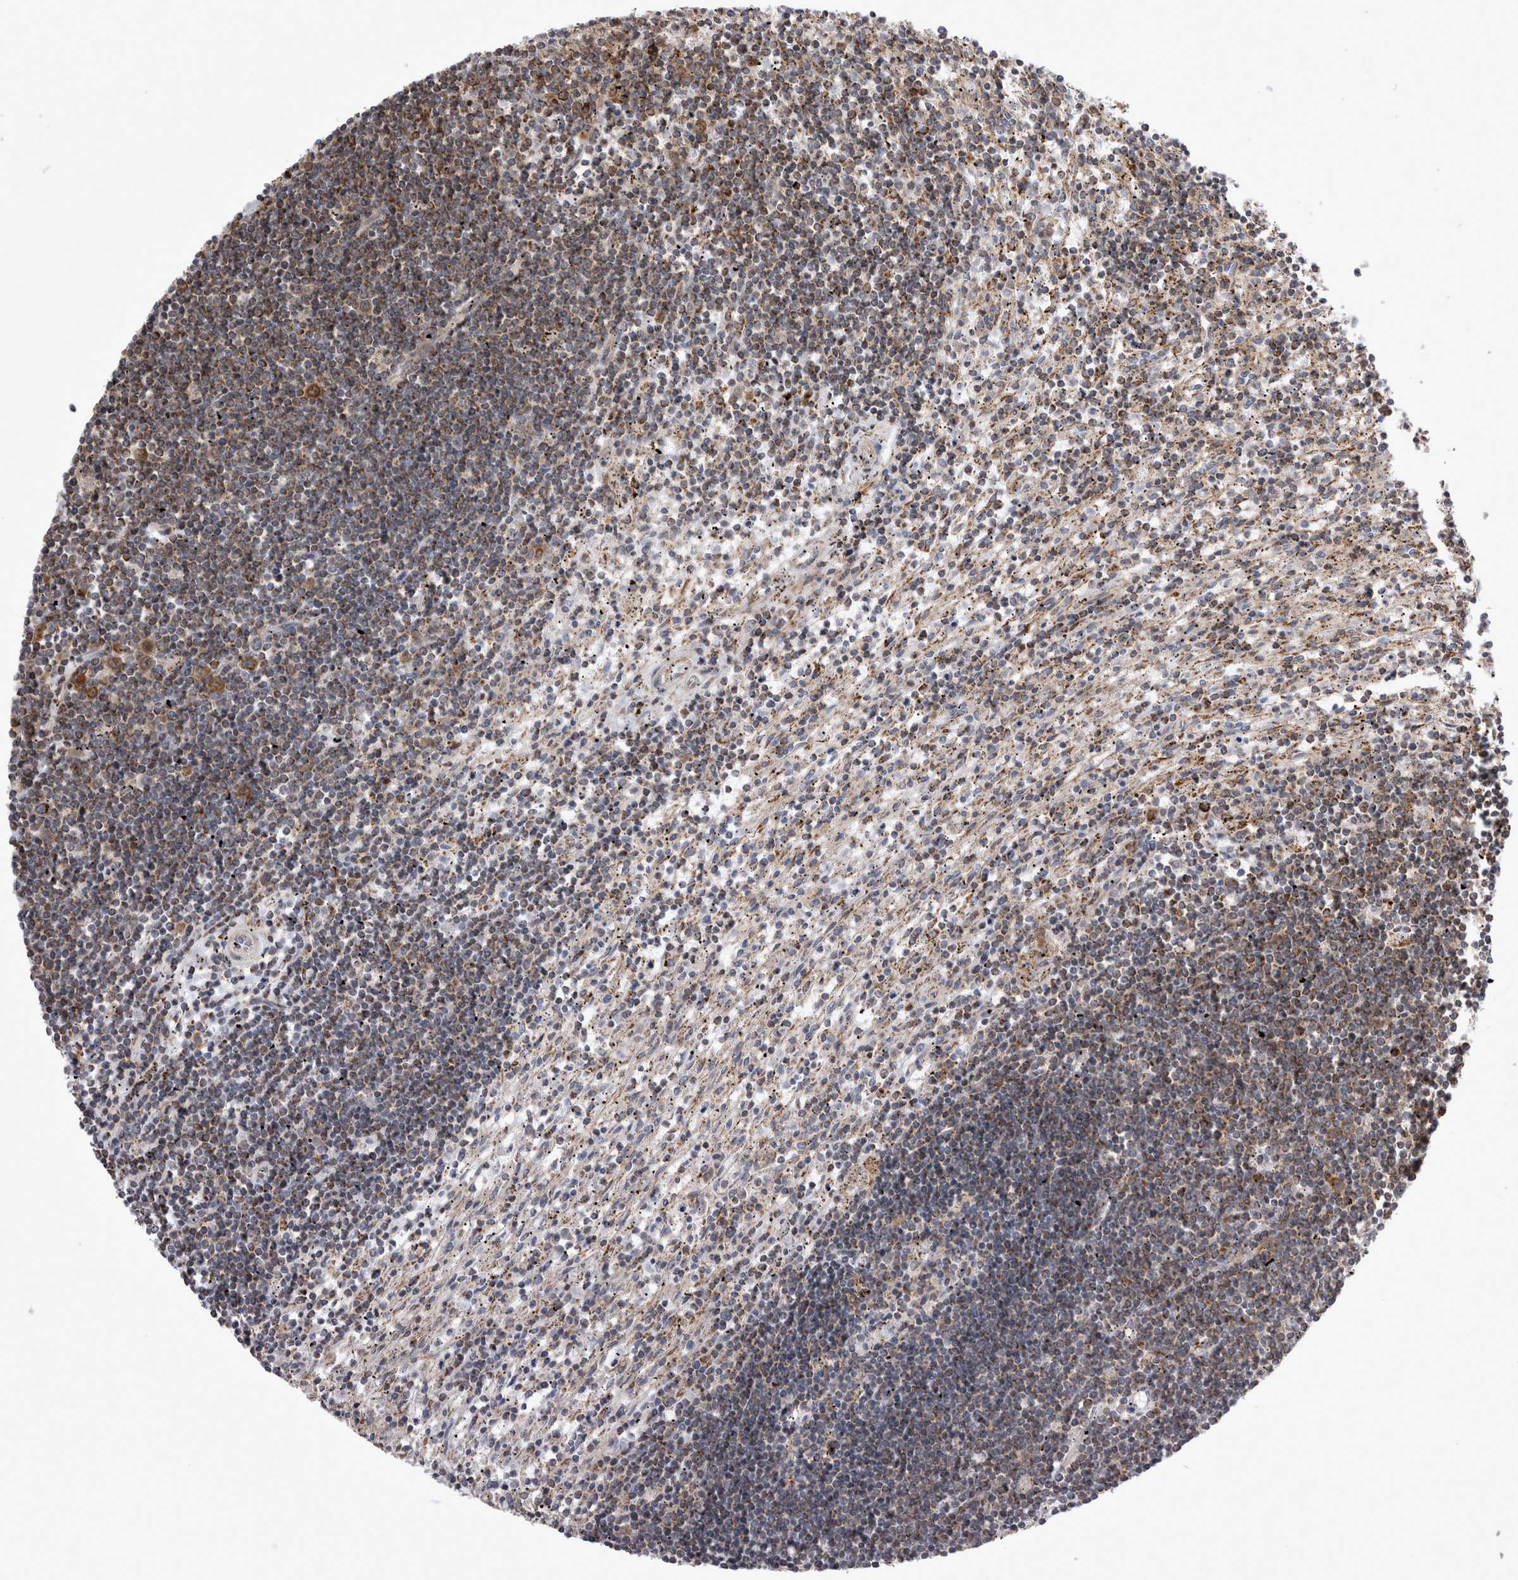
{"staining": {"intensity": "moderate", "quantity": "25%-75%", "location": "cytoplasmic/membranous"}, "tissue": "lymphoma", "cell_type": "Tumor cells", "image_type": "cancer", "snomed": [{"axis": "morphology", "description": "Malignant lymphoma, non-Hodgkin's type, Low grade"}, {"axis": "topography", "description": "Spleen"}], "caption": "Immunohistochemistry micrograph of lymphoma stained for a protein (brown), which reveals medium levels of moderate cytoplasmic/membranous staining in approximately 25%-75% of tumor cells.", "gene": "TSPOAP1", "patient": {"sex": "male", "age": 76}}